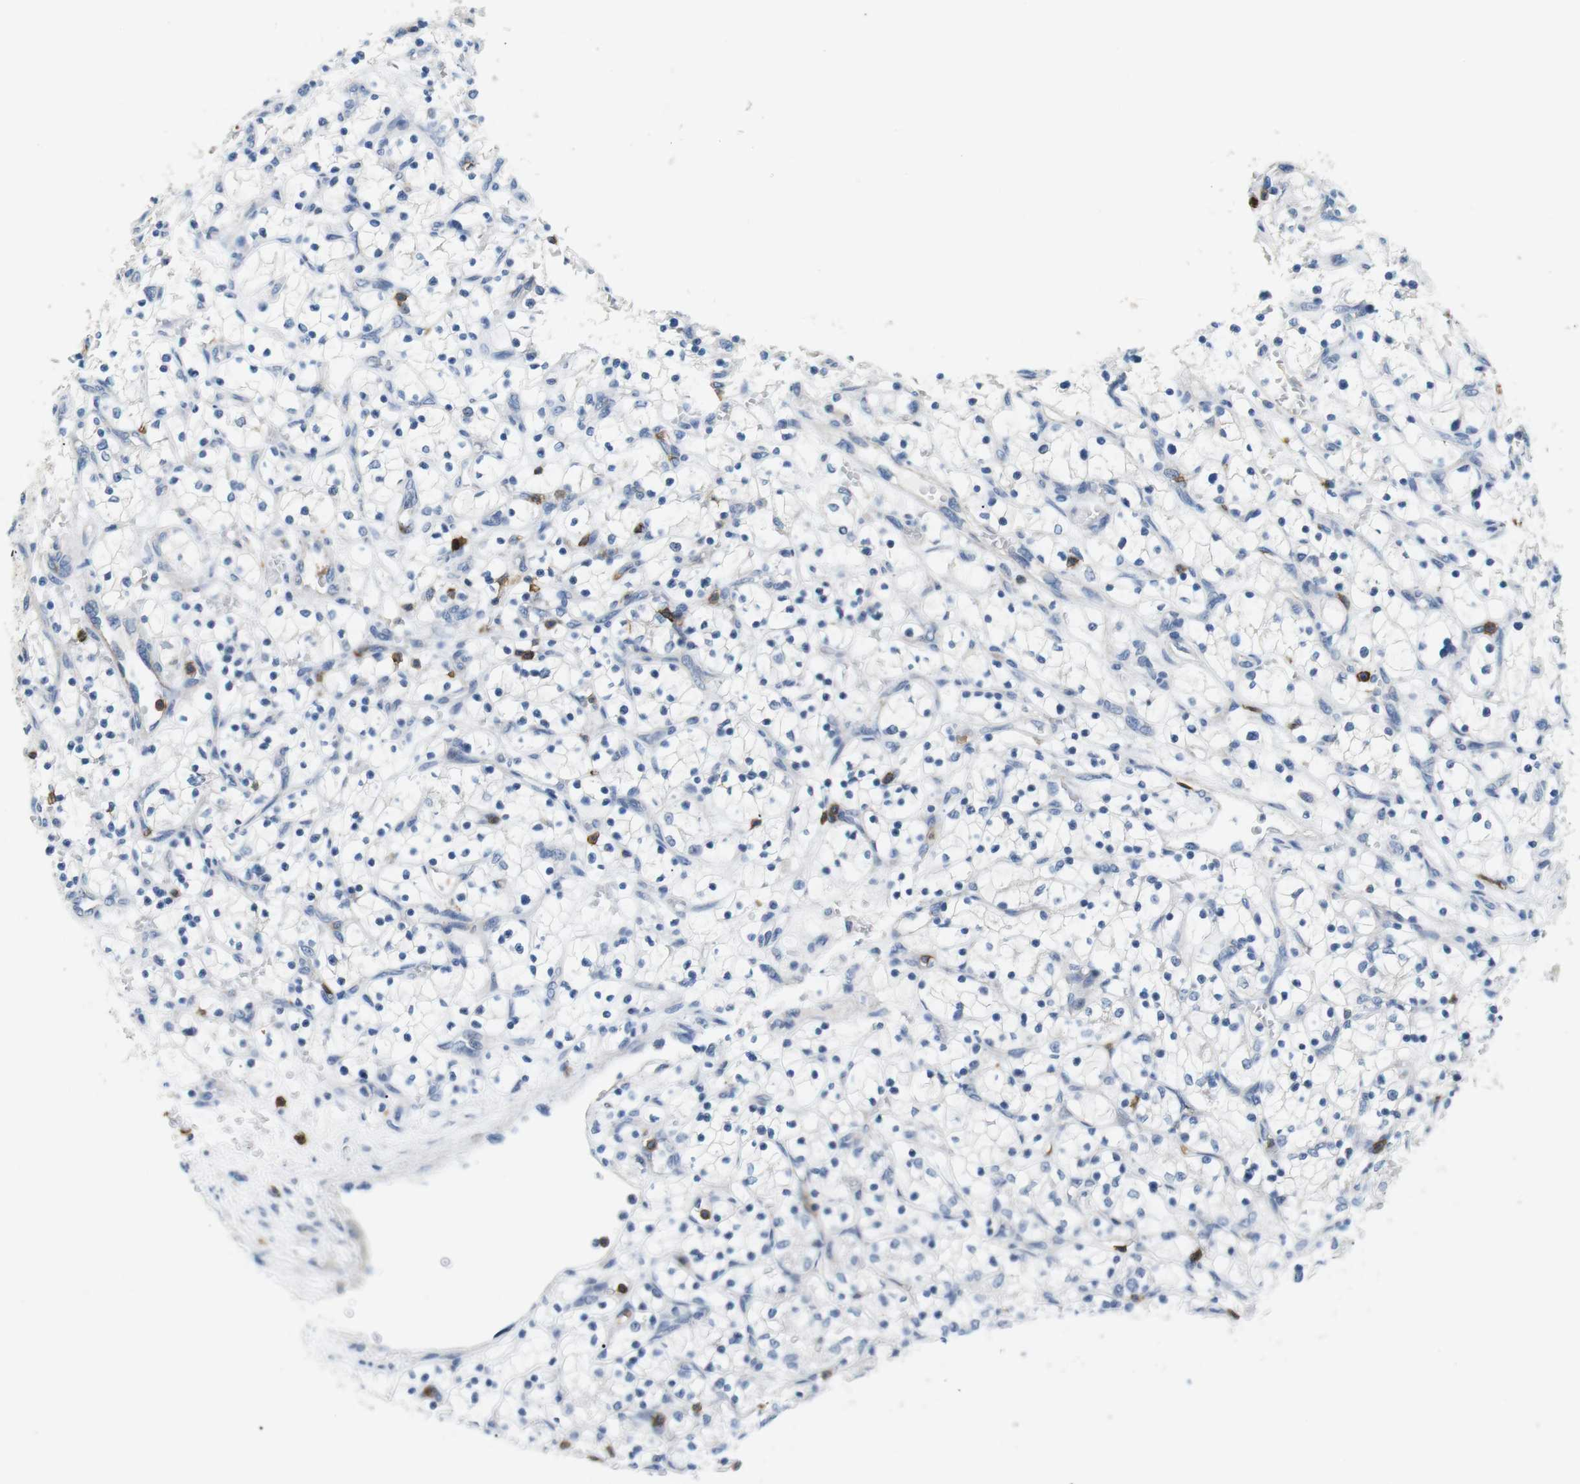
{"staining": {"intensity": "negative", "quantity": "none", "location": "none"}, "tissue": "renal cancer", "cell_type": "Tumor cells", "image_type": "cancer", "snomed": [{"axis": "morphology", "description": "Adenocarcinoma, NOS"}, {"axis": "topography", "description": "Kidney"}], "caption": "DAB (3,3'-diaminobenzidine) immunohistochemical staining of human renal cancer (adenocarcinoma) exhibits no significant staining in tumor cells. Brightfield microscopy of IHC stained with DAB (brown) and hematoxylin (blue), captured at high magnification.", "gene": "CD6", "patient": {"sex": "female", "age": 69}}